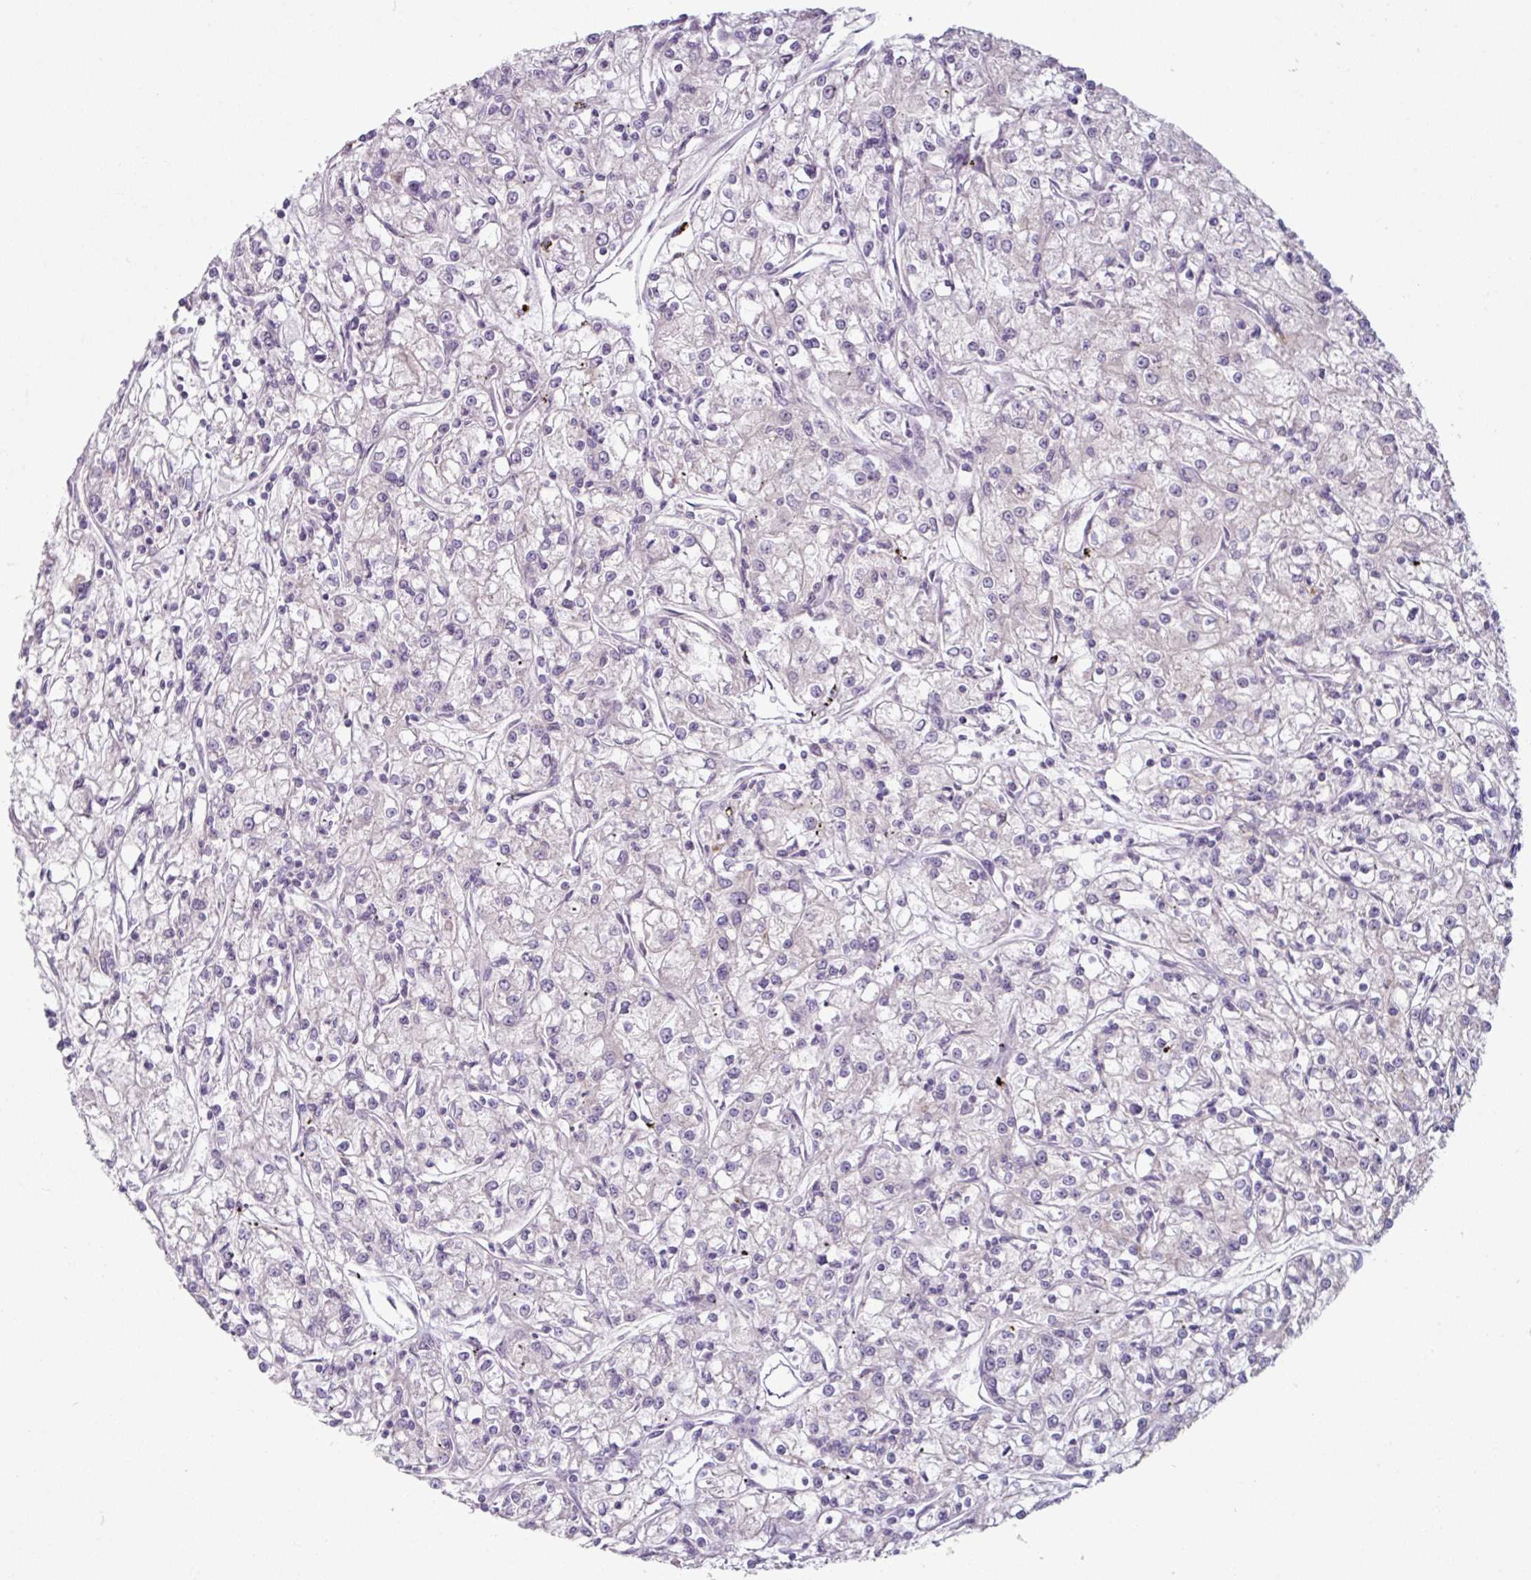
{"staining": {"intensity": "negative", "quantity": "none", "location": "none"}, "tissue": "renal cancer", "cell_type": "Tumor cells", "image_type": "cancer", "snomed": [{"axis": "morphology", "description": "Adenocarcinoma, NOS"}, {"axis": "topography", "description": "Kidney"}], "caption": "Renal cancer (adenocarcinoma) was stained to show a protein in brown. There is no significant expression in tumor cells. The staining is performed using DAB brown chromogen with nuclei counter-stained in using hematoxylin.", "gene": "MTMR14", "patient": {"sex": "female", "age": 59}}